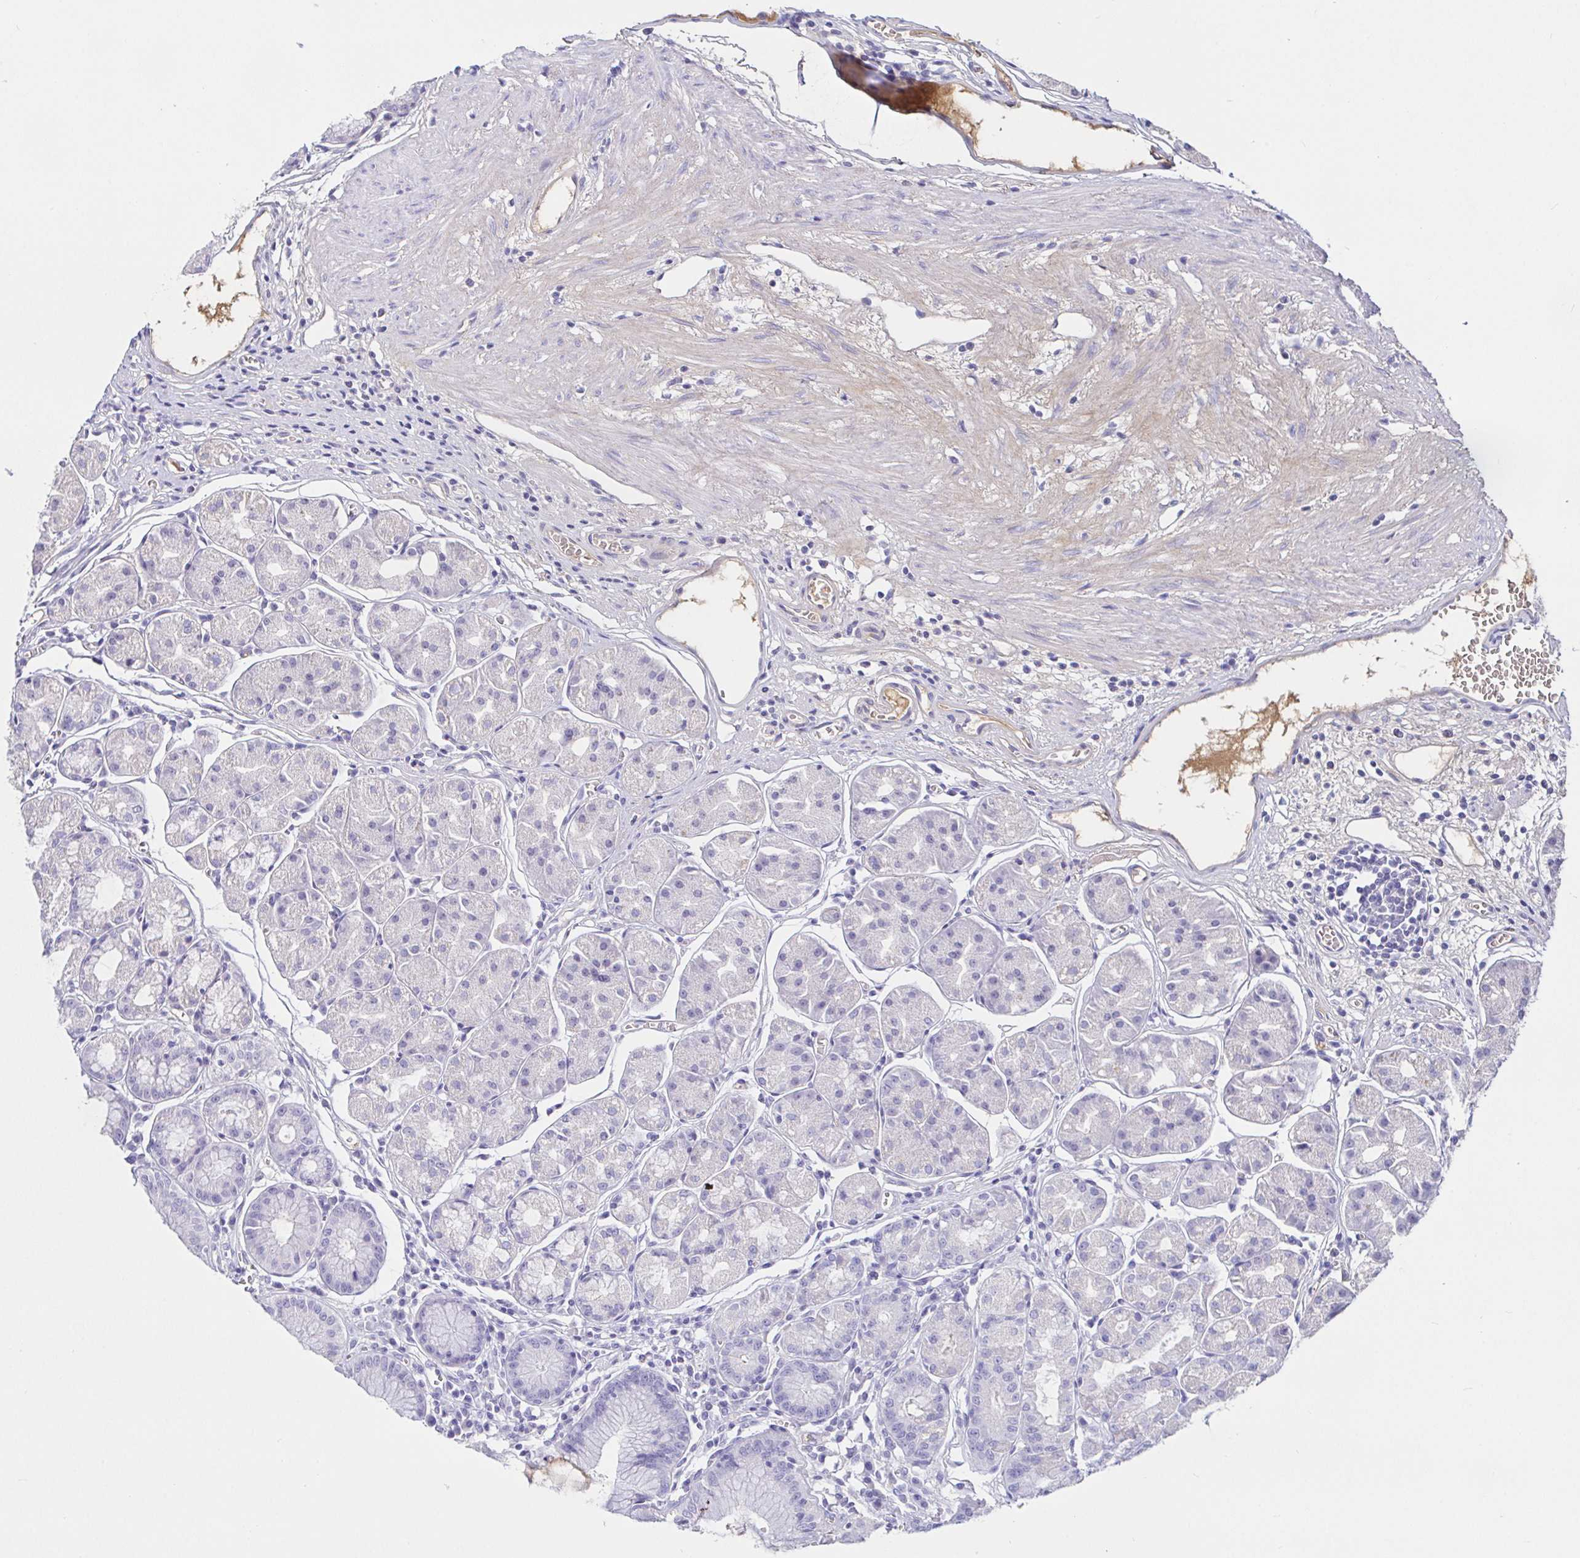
{"staining": {"intensity": "negative", "quantity": "none", "location": "none"}, "tissue": "stomach", "cell_type": "Glandular cells", "image_type": "normal", "snomed": [{"axis": "morphology", "description": "Normal tissue, NOS"}, {"axis": "topography", "description": "Stomach"}], "caption": "The histopathology image reveals no staining of glandular cells in unremarkable stomach. (Stains: DAB (3,3'-diaminobenzidine) IHC with hematoxylin counter stain, Microscopy: brightfield microscopy at high magnification).", "gene": "SAA2", "patient": {"sex": "male", "age": 55}}